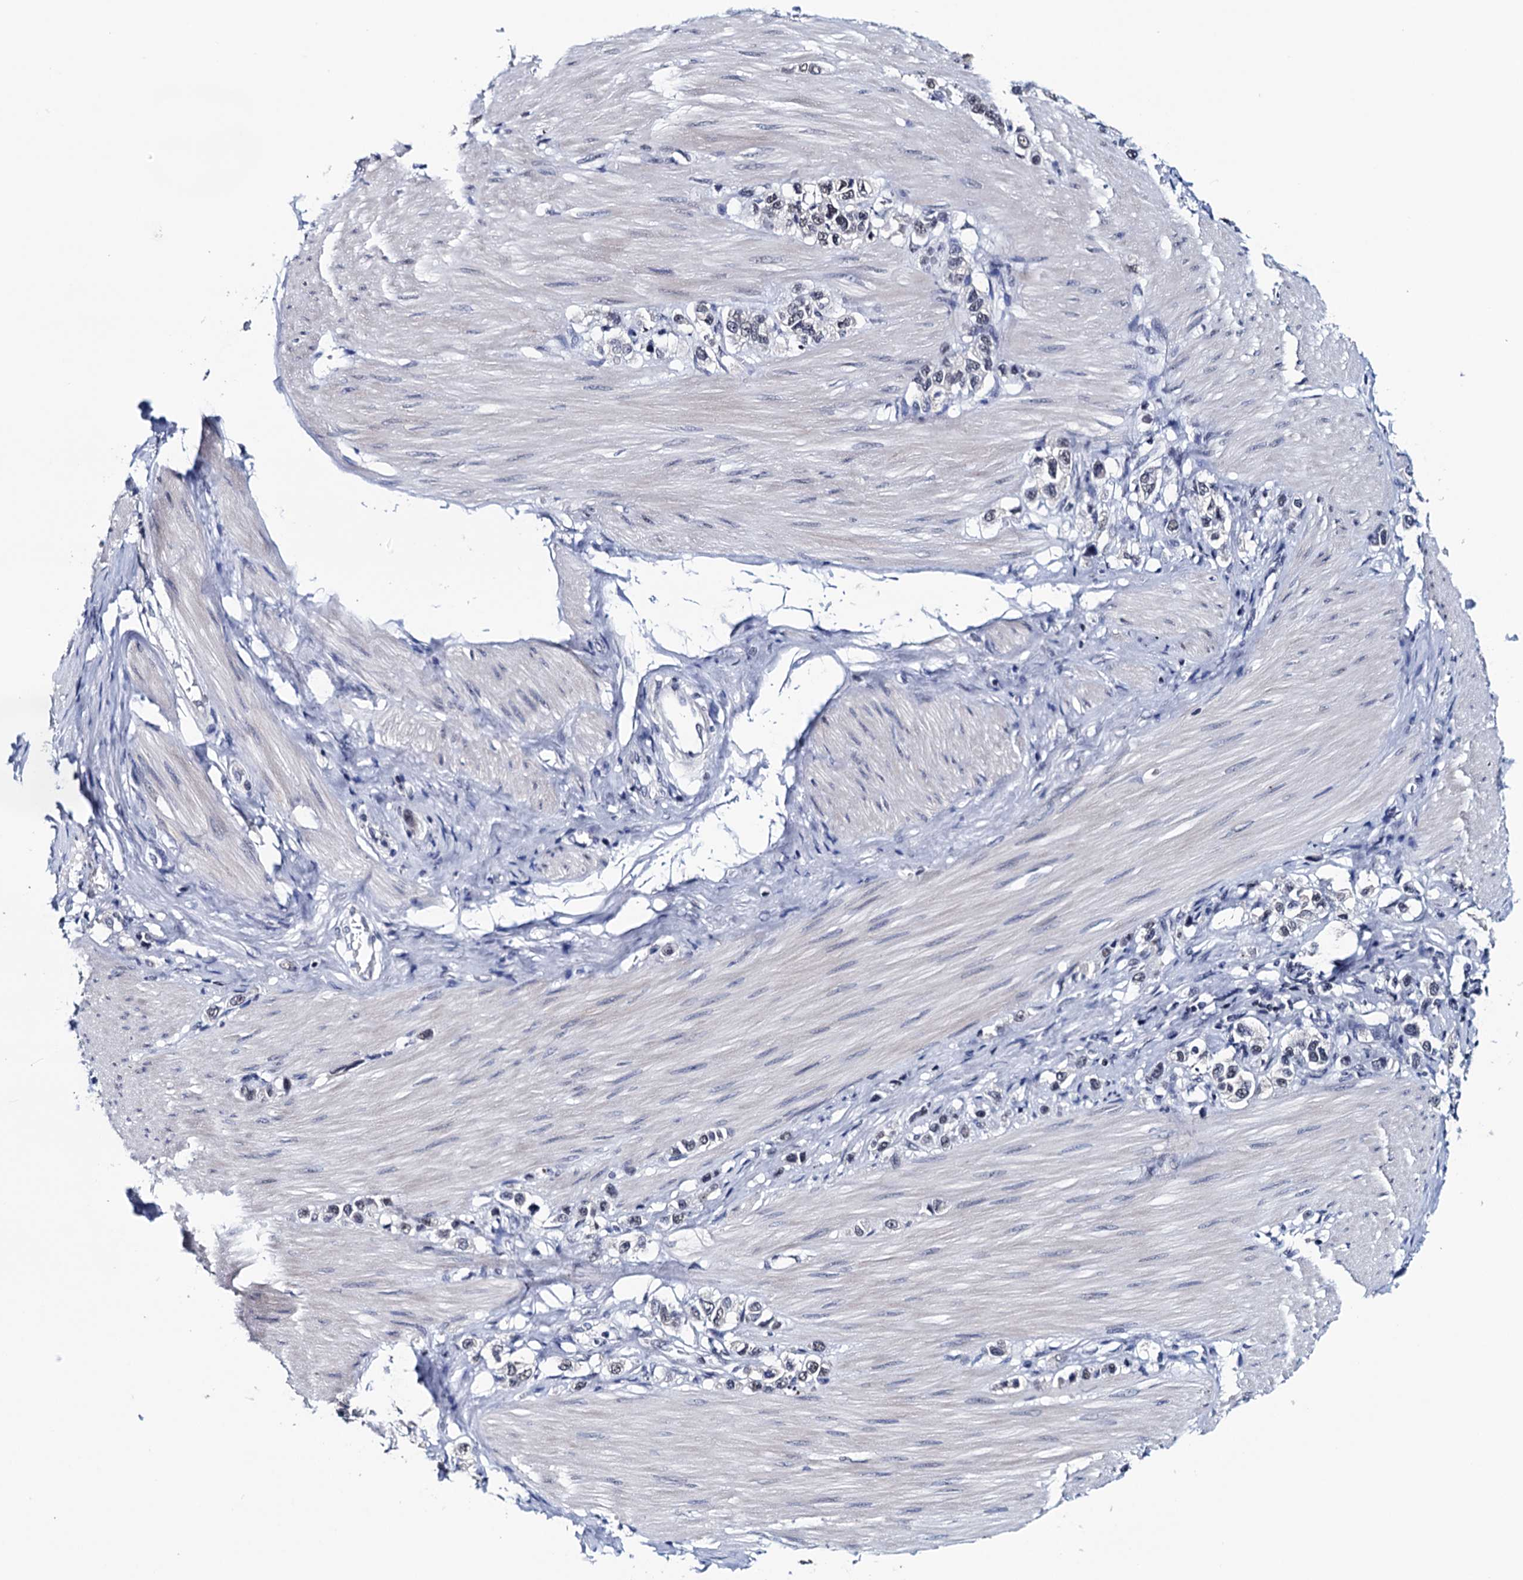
{"staining": {"intensity": "negative", "quantity": "none", "location": "none"}, "tissue": "stomach cancer", "cell_type": "Tumor cells", "image_type": "cancer", "snomed": [{"axis": "morphology", "description": "Adenocarcinoma, NOS"}, {"axis": "topography", "description": "Stomach"}], "caption": "The histopathology image reveals no significant positivity in tumor cells of adenocarcinoma (stomach). The staining is performed using DAB (3,3'-diaminobenzidine) brown chromogen with nuclei counter-stained in using hematoxylin.", "gene": "FNBP4", "patient": {"sex": "female", "age": 65}}